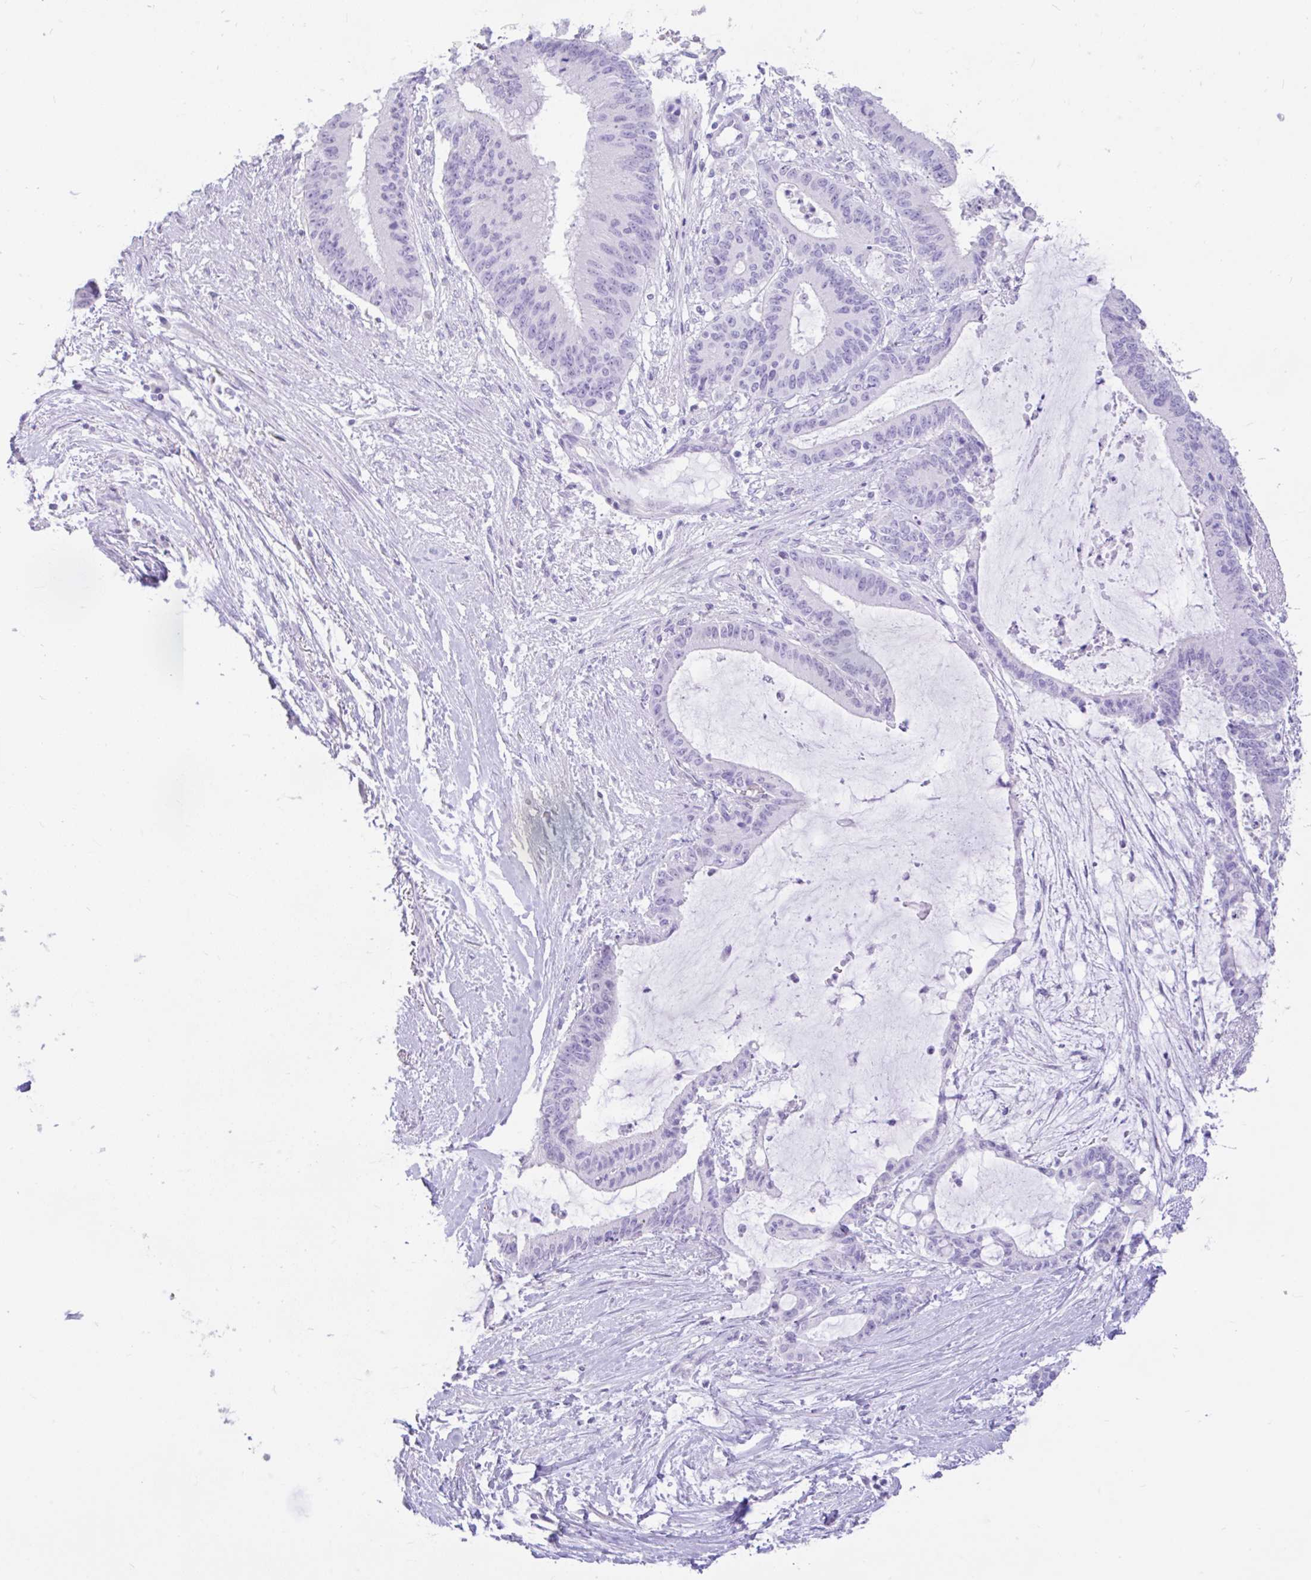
{"staining": {"intensity": "negative", "quantity": "none", "location": "none"}, "tissue": "liver cancer", "cell_type": "Tumor cells", "image_type": "cancer", "snomed": [{"axis": "morphology", "description": "Normal tissue, NOS"}, {"axis": "morphology", "description": "Cholangiocarcinoma"}, {"axis": "topography", "description": "Liver"}, {"axis": "topography", "description": "Peripheral nerve tissue"}], "caption": "Tumor cells show no significant protein positivity in cholangiocarcinoma (liver).", "gene": "REEP1", "patient": {"sex": "female", "age": 73}}